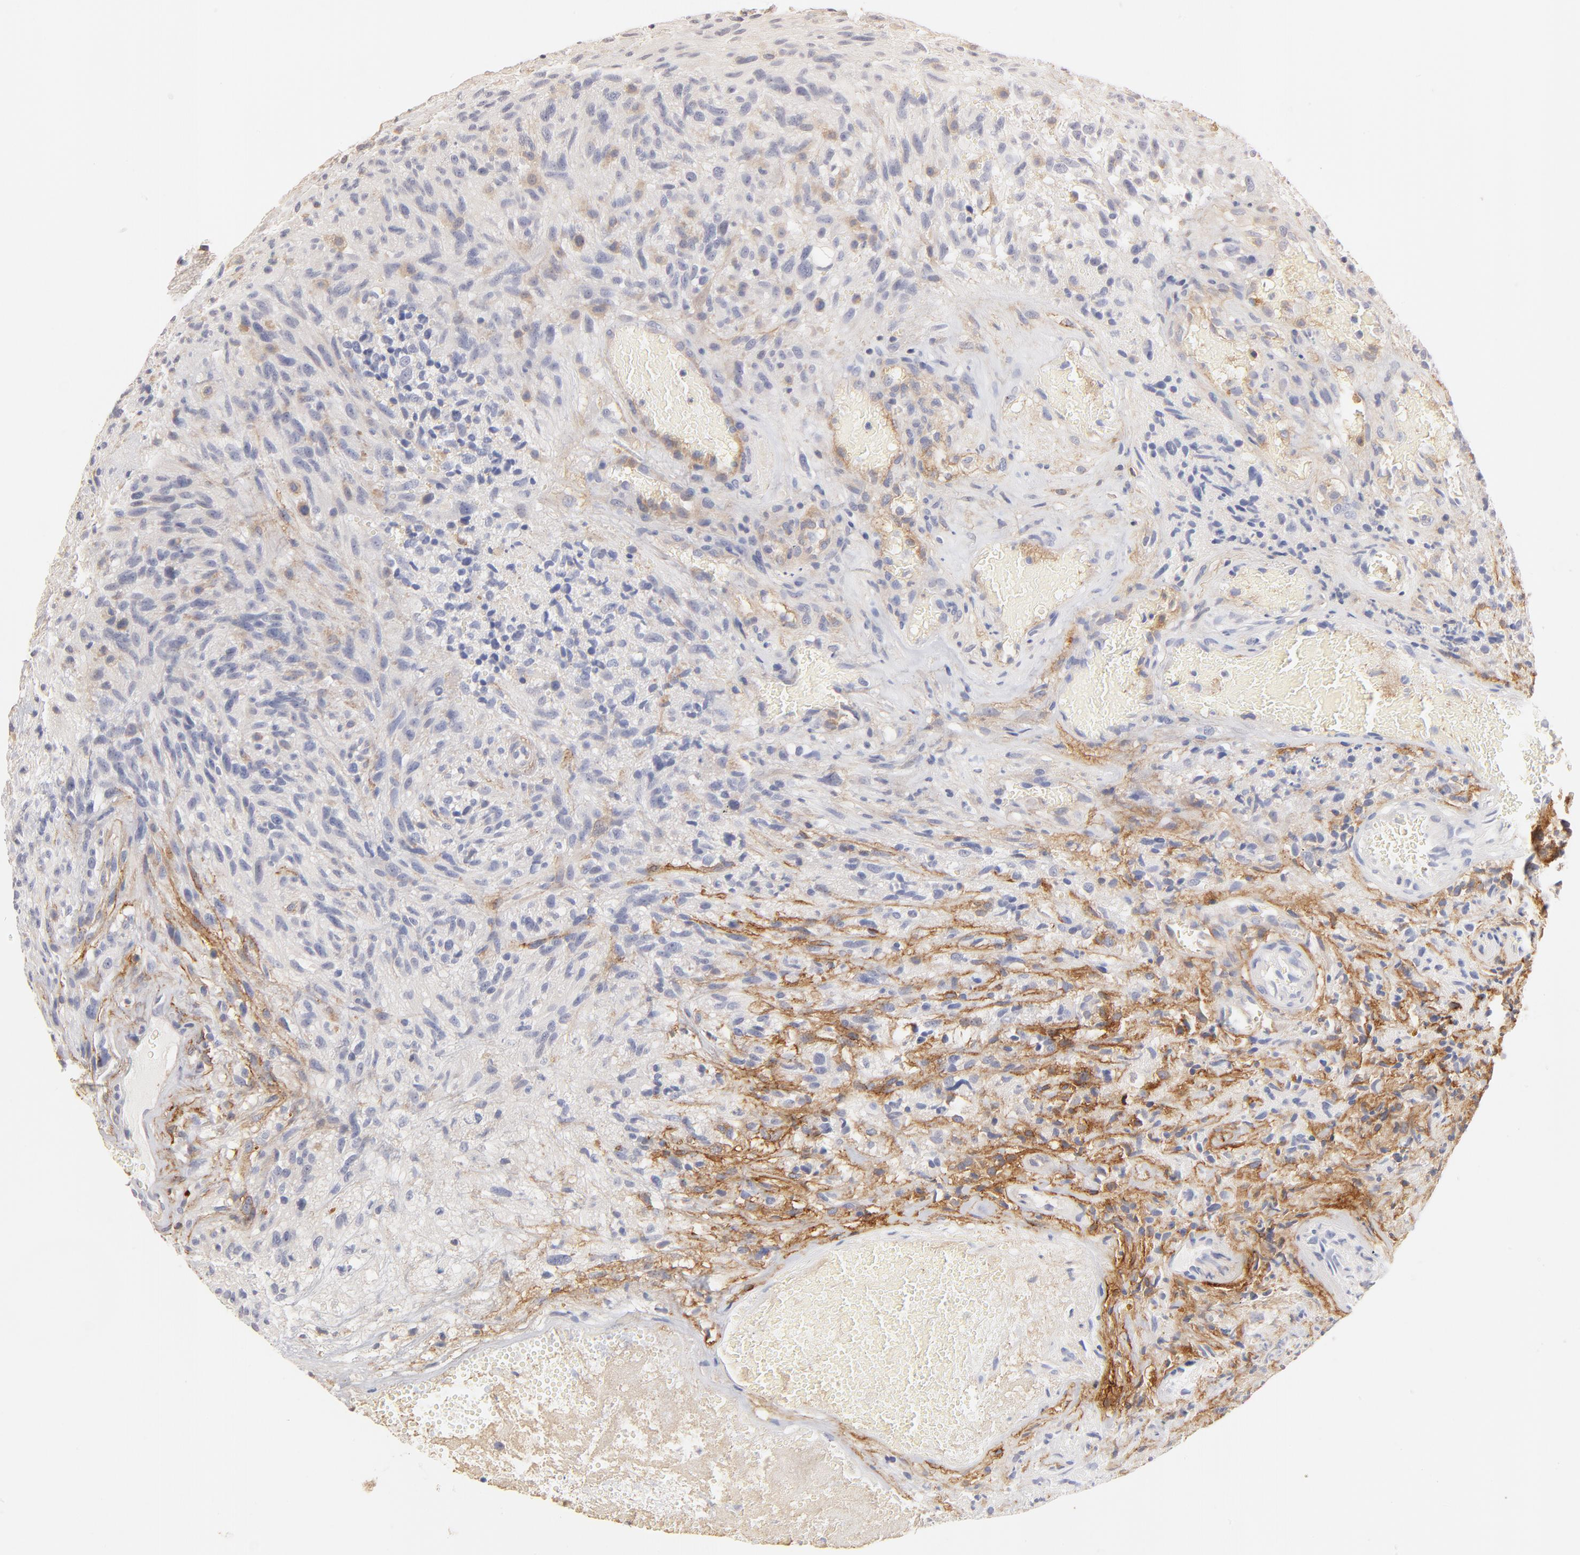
{"staining": {"intensity": "negative", "quantity": "none", "location": "none"}, "tissue": "glioma", "cell_type": "Tumor cells", "image_type": "cancer", "snomed": [{"axis": "morphology", "description": "Glioma, malignant, High grade"}, {"axis": "topography", "description": "Brain"}], "caption": "Tumor cells show no significant protein positivity in malignant glioma (high-grade). (IHC, brightfield microscopy, high magnification).", "gene": "ITGA8", "patient": {"sex": "male", "age": 48}}